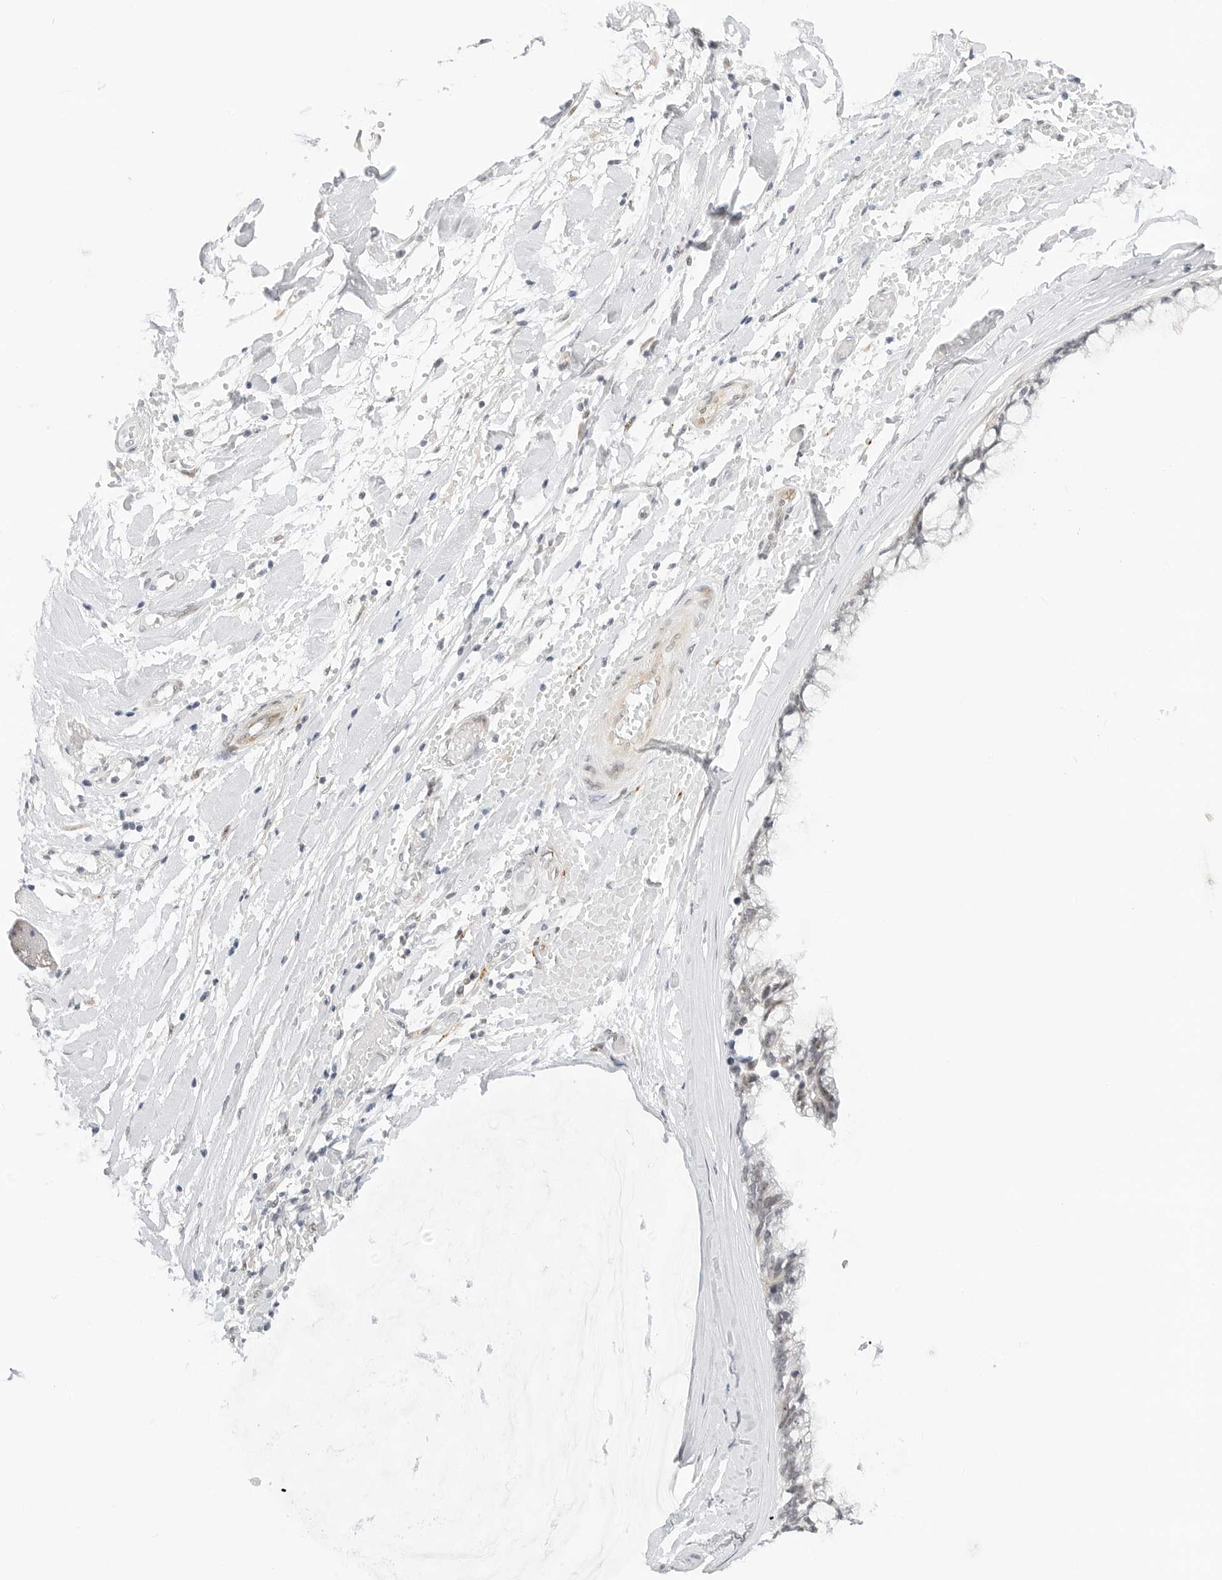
{"staining": {"intensity": "weak", "quantity": "<25%", "location": "cytoplasmic/membranous,nuclear"}, "tissue": "ovarian cancer", "cell_type": "Tumor cells", "image_type": "cancer", "snomed": [{"axis": "morphology", "description": "Cystadenocarcinoma, mucinous, NOS"}, {"axis": "topography", "description": "Ovary"}], "caption": "Protein analysis of ovarian cancer demonstrates no significant expression in tumor cells.", "gene": "HIPK3", "patient": {"sex": "female", "age": 39}}